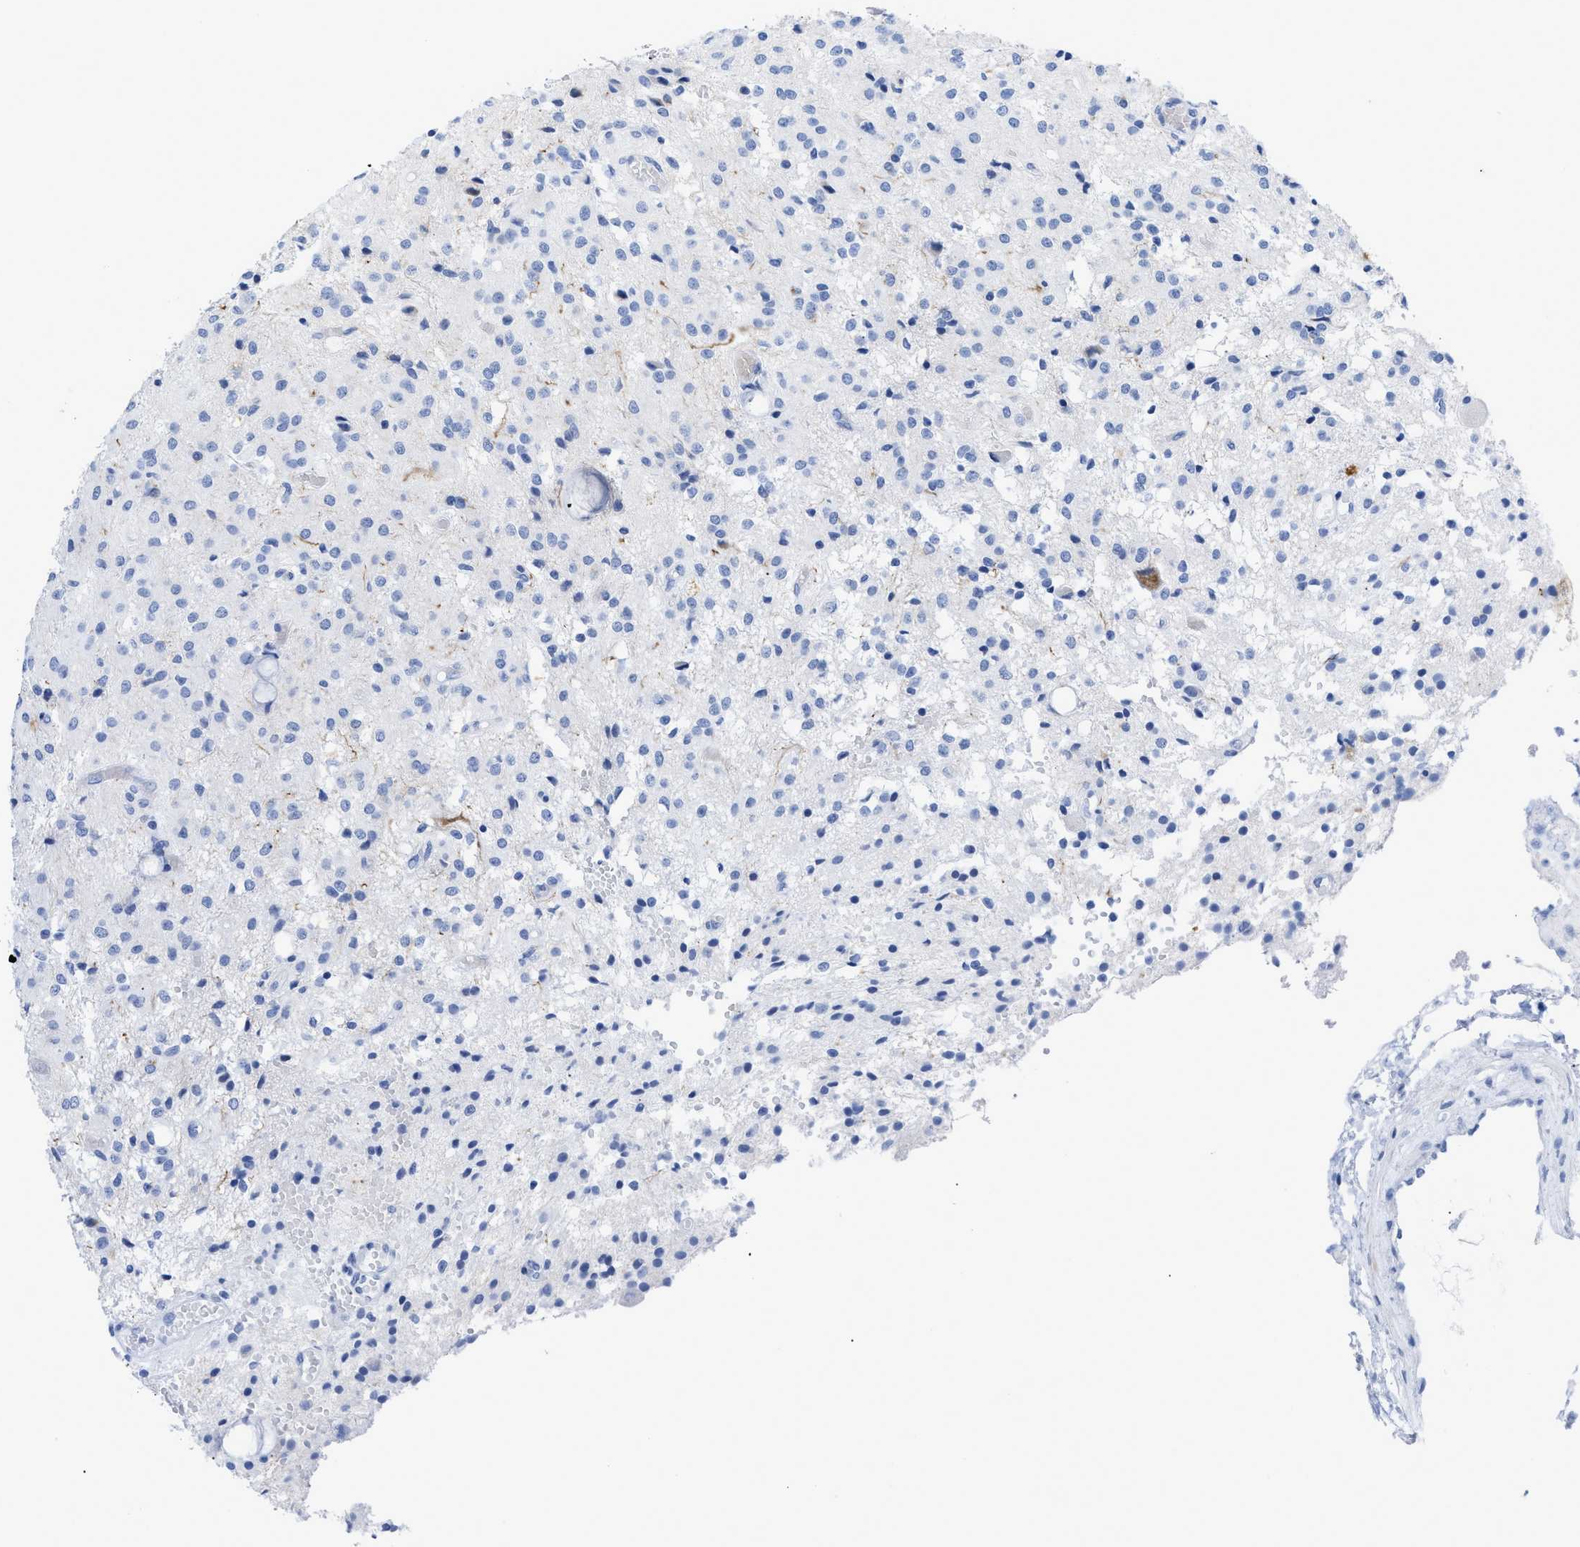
{"staining": {"intensity": "negative", "quantity": "none", "location": "none"}, "tissue": "glioma", "cell_type": "Tumor cells", "image_type": "cancer", "snomed": [{"axis": "morphology", "description": "Glioma, malignant, High grade"}, {"axis": "topography", "description": "Brain"}], "caption": "Malignant high-grade glioma was stained to show a protein in brown. There is no significant expression in tumor cells.", "gene": "DUSP26", "patient": {"sex": "female", "age": 59}}